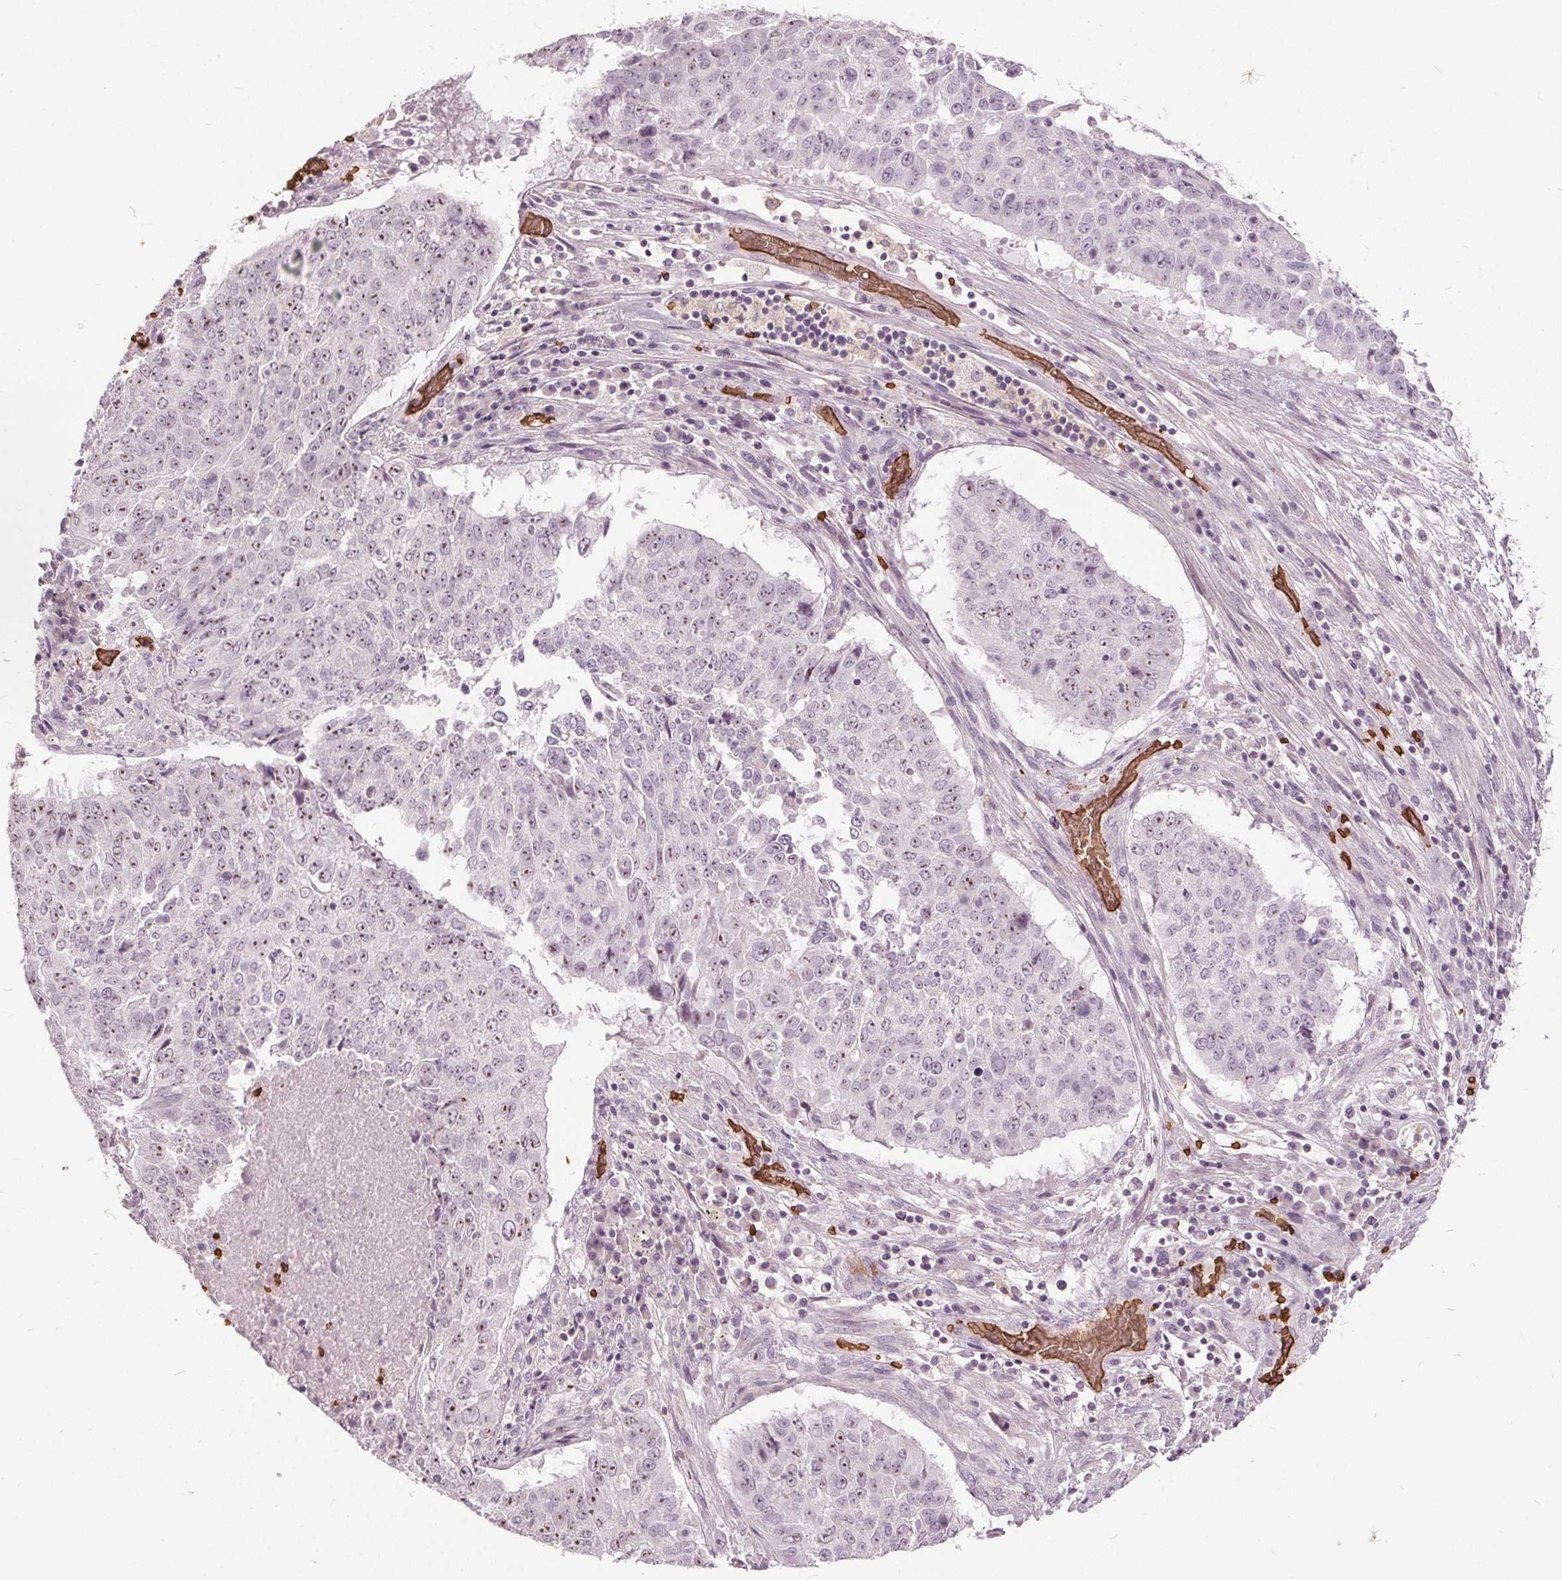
{"staining": {"intensity": "negative", "quantity": "none", "location": "none"}, "tissue": "lung cancer", "cell_type": "Tumor cells", "image_type": "cancer", "snomed": [{"axis": "morphology", "description": "Normal tissue, NOS"}, {"axis": "morphology", "description": "Squamous cell carcinoma, NOS"}, {"axis": "topography", "description": "Bronchus"}, {"axis": "topography", "description": "Lung"}], "caption": "A high-resolution micrograph shows immunohistochemistry (IHC) staining of lung cancer (squamous cell carcinoma), which exhibits no significant staining in tumor cells. (Immunohistochemistry (ihc), brightfield microscopy, high magnification).", "gene": "SLC4A1", "patient": {"sex": "male", "age": 64}}